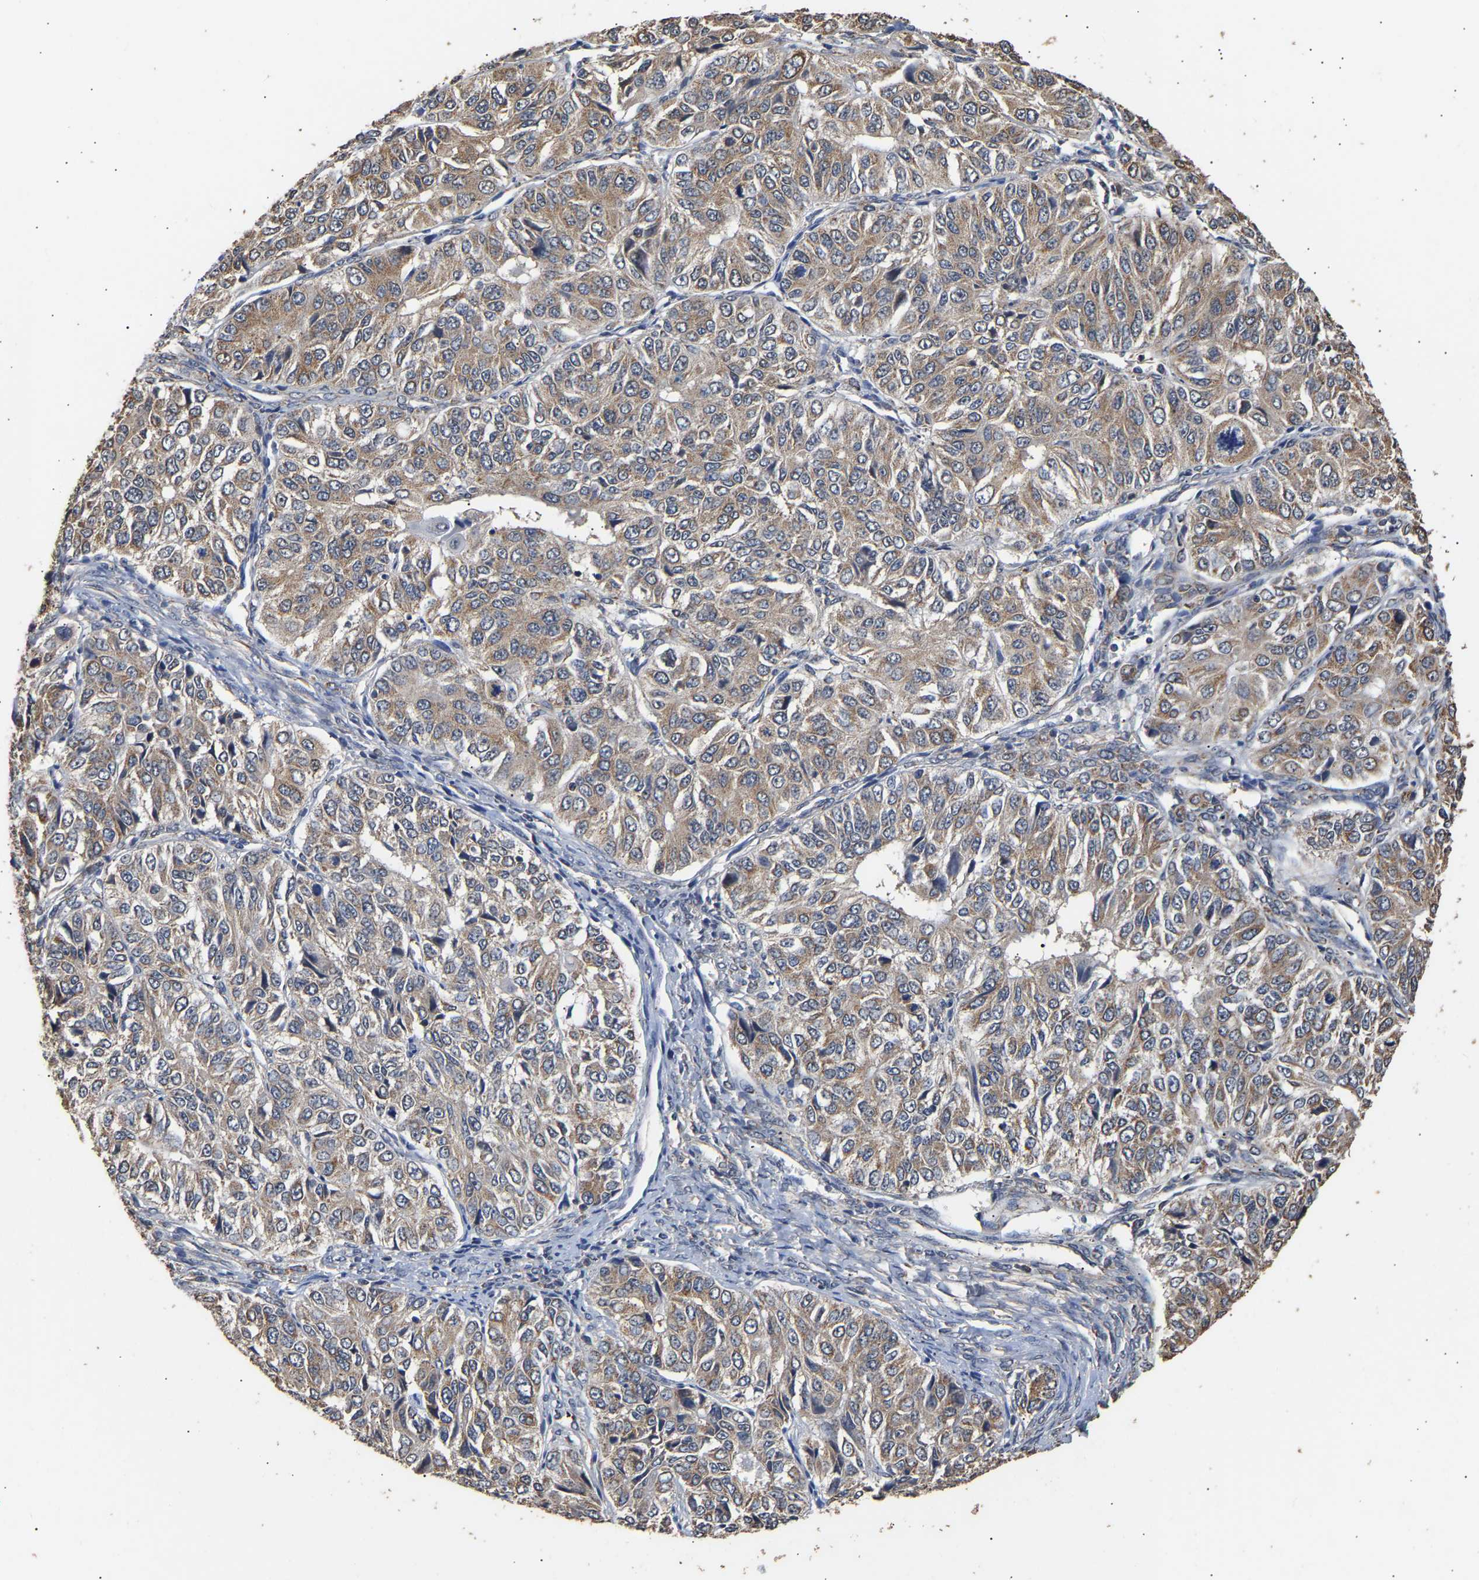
{"staining": {"intensity": "moderate", "quantity": ">75%", "location": "cytoplasmic/membranous"}, "tissue": "ovarian cancer", "cell_type": "Tumor cells", "image_type": "cancer", "snomed": [{"axis": "morphology", "description": "Carcinoma, endometroid"}, {"axis": "topography", "description": "Ovary"}], "caption": "There is medium levels of moderate cytoplasmic/membranous positivity in tumor cells of ovarian endometroid carcinoma, as demonstrated by immunohistochemical staining (brown color).", "gene": "ZNF26", "patient": {"sex": "female", "age": 51}}